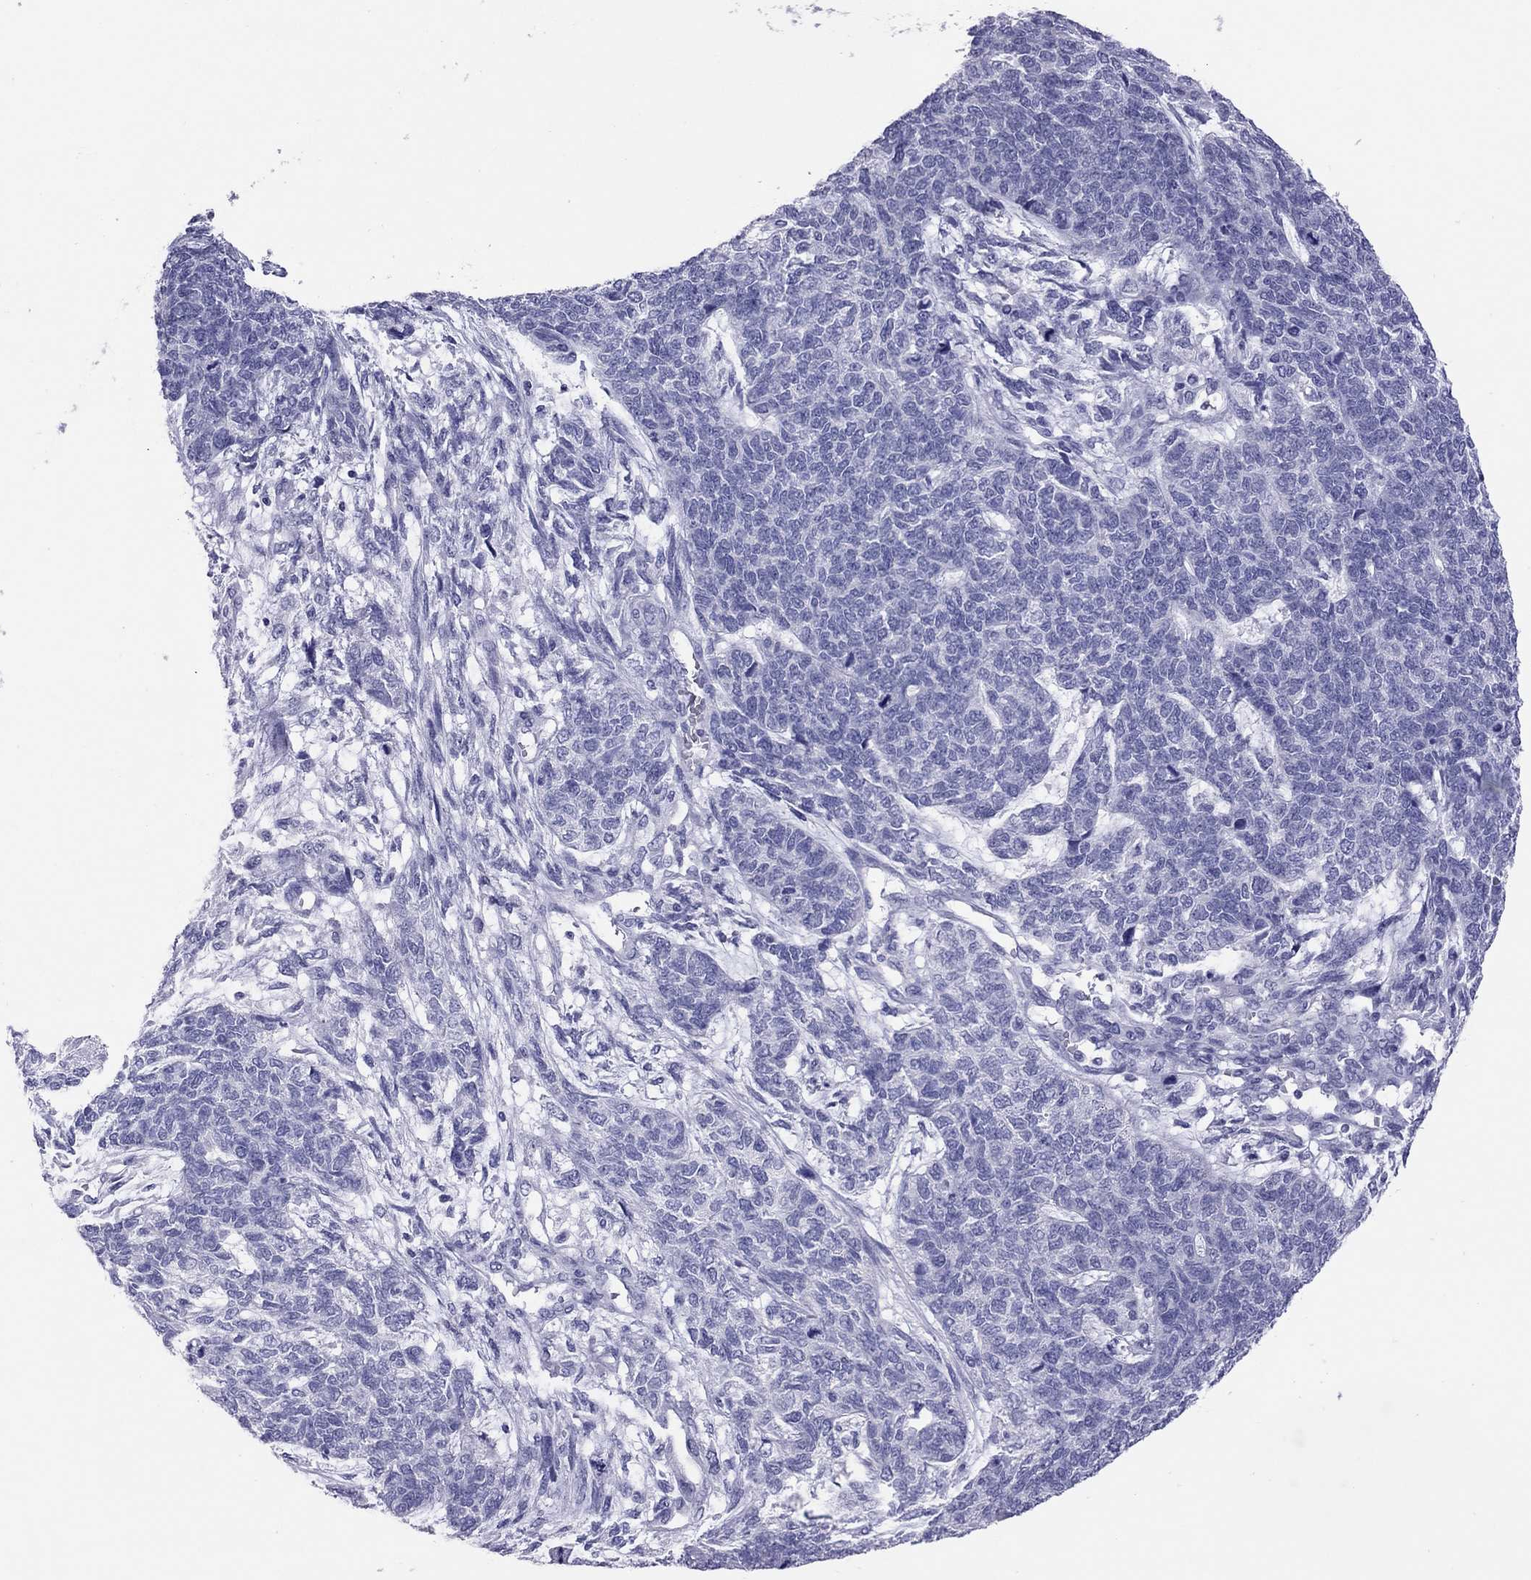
{"staining": {"intensity": "negative", "quantity": "none", "location": "none"}, "tissue": "cervical cancer", "cell_type": "Tumor cells", "image_type": "cancer", "snomed": [{"axis": "morphology", "description": "Squamous cell carcinoma, NOS"}, {"axis": "topography", "description": "Cervix"}], "caption": "Immunohistochemistry (IHC) histopathology image of neoplastic tissue: human cervical cancer stained with DAB (3,3'-diaminobenzidine) exhibits no significant protein positivity in tumor cells. (DAB IHC visualized using brightfield microscopy, high magnification).", "gene": "STAG3", "patient": {"sex": "female", "age": 63}}